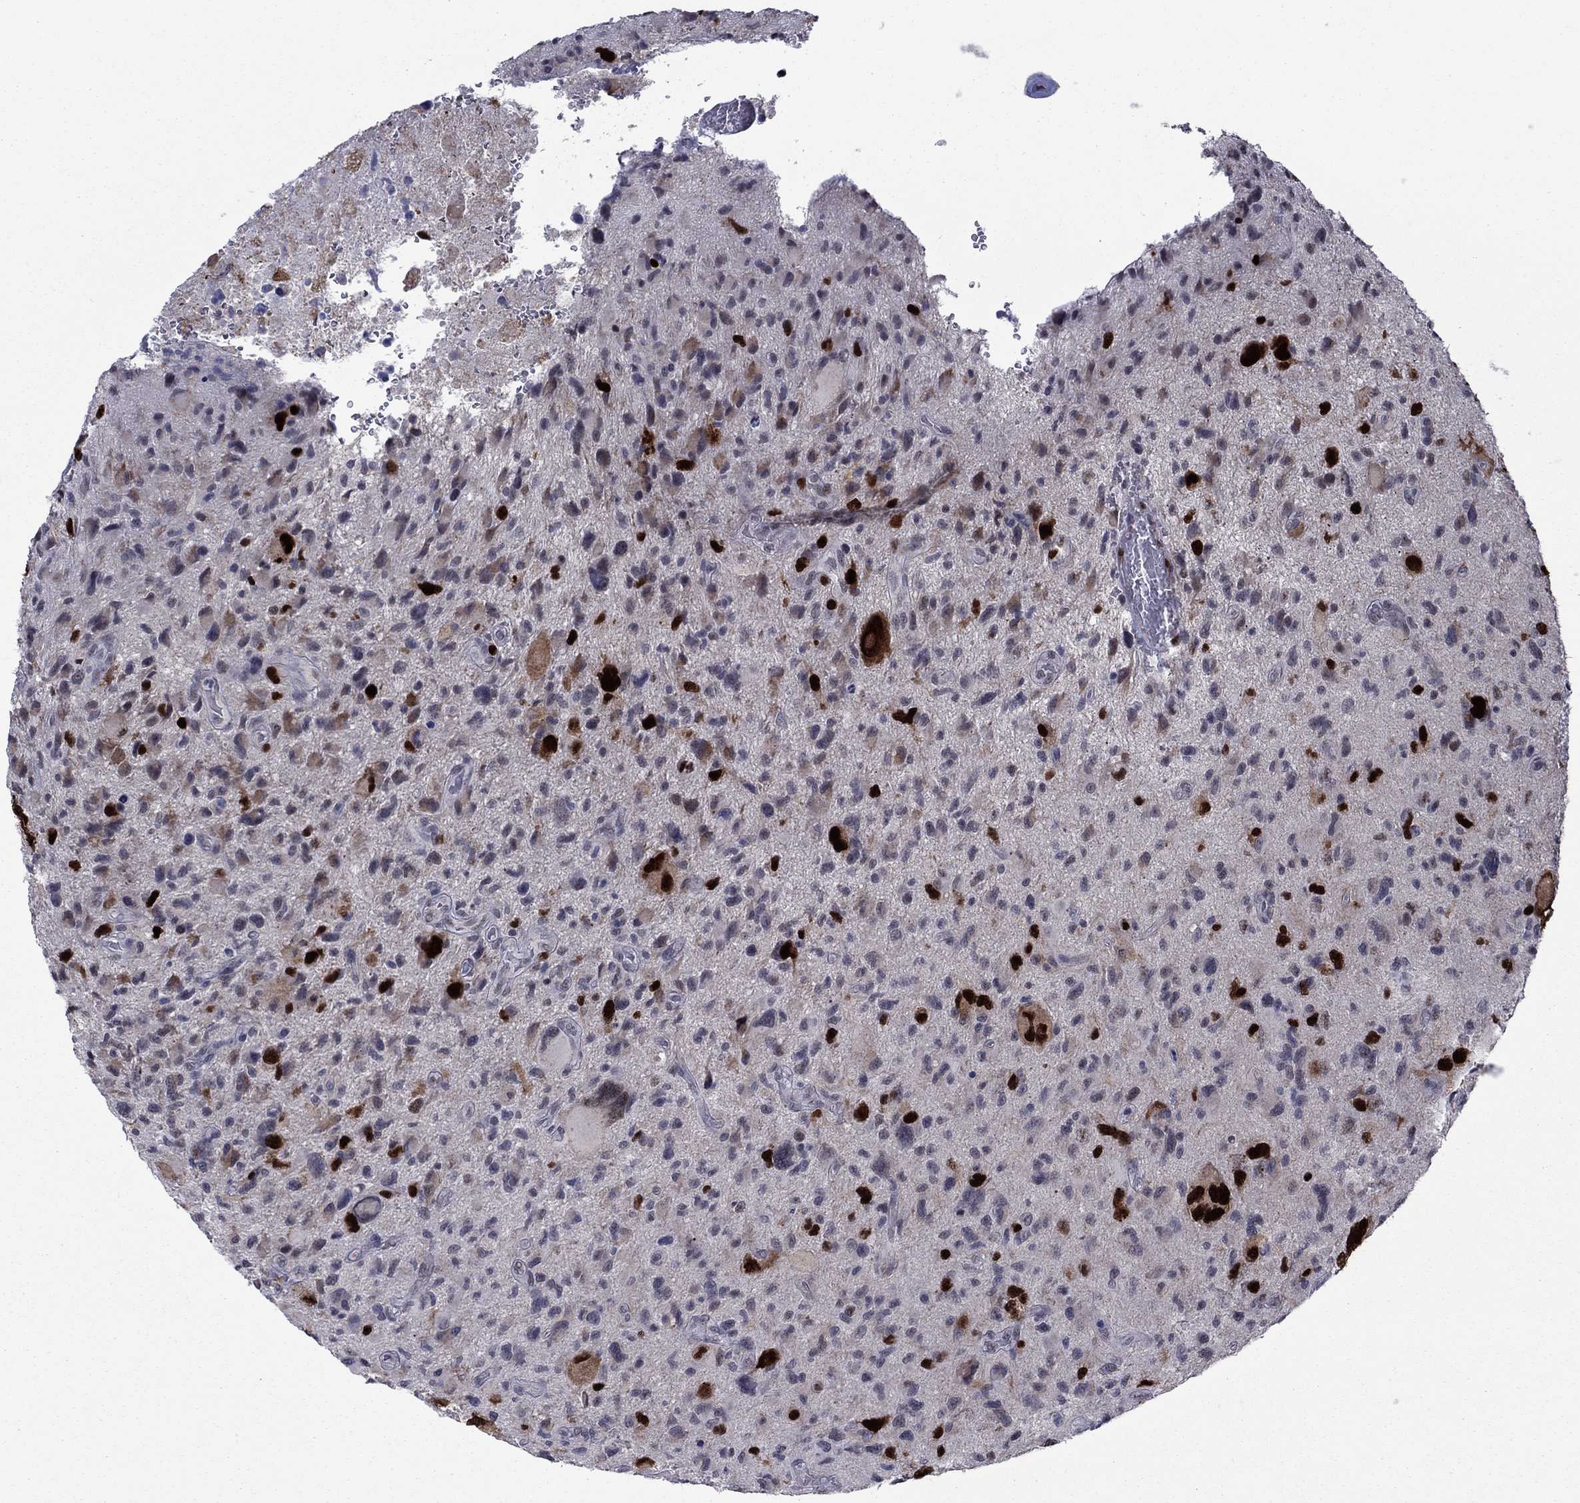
{"staining": {"intensity": "strong", "quantity": "<25%", "location": "nuclear"}, "tissue": "glioma", "cell_type": "Tumor cells", "image_type": "cancer", "snomed": [{"axis": "morphology", "description": "Glioma, malignant, NOS"}, {"axis": "morphology", "description": "Glioma, malignant, High grade"}, {"axis": "topography", "description": "Brain"}], "caption": "Malignant high-grade glioma stained with DAB (3,3'-diaminobenzidine) immunohistochemistry reveals medium levels of strong nuclear positivity in about <25% of tumor cells.", "gene": "CDCA5", "patient": {"sex": "female", "age": 71}}